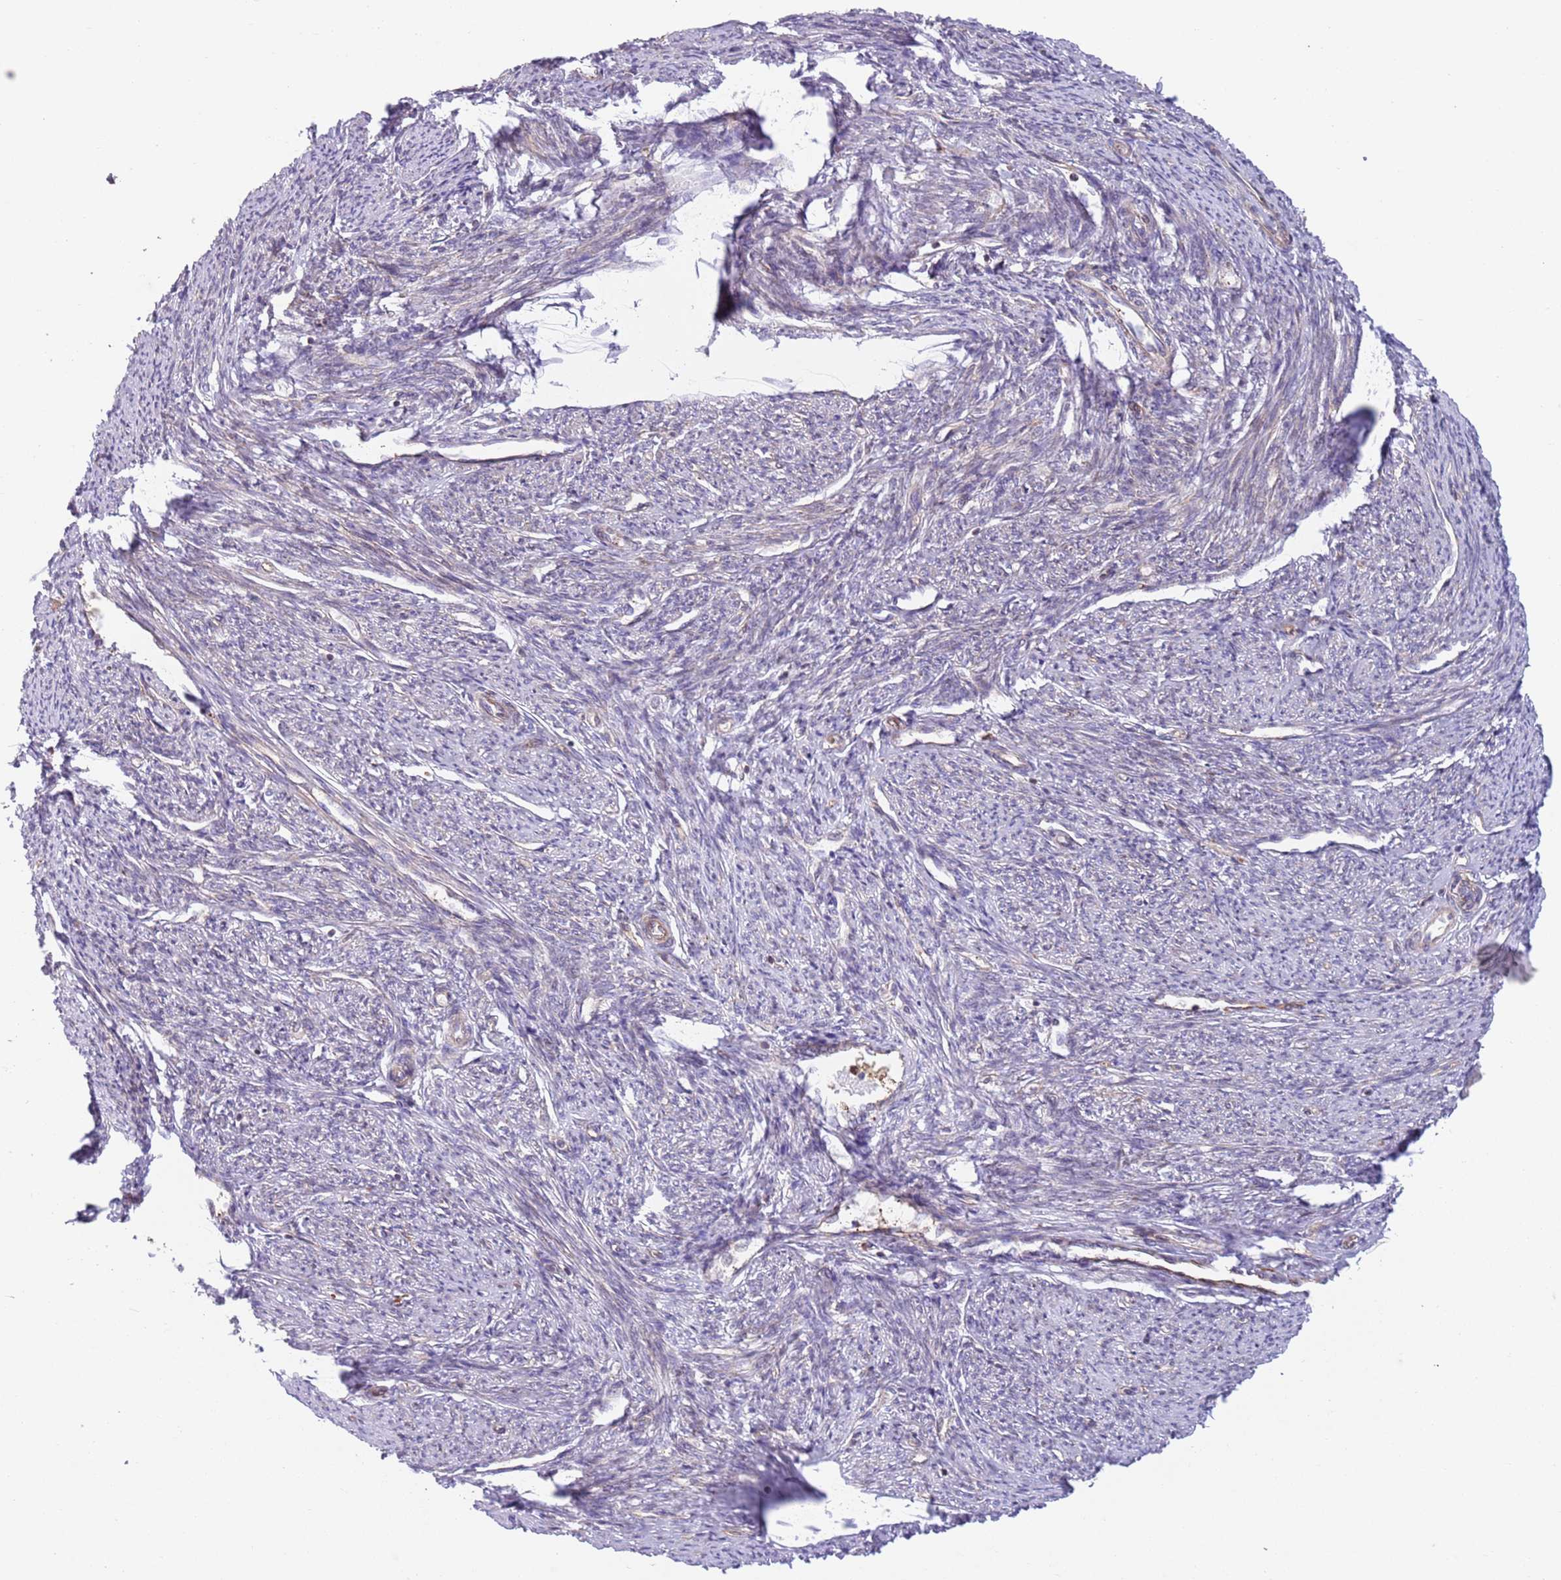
{"staining": {"intensity": "moderate", "quantity": "25%-75%", "location": "cytoplasmic/membranous"}, "tissue": "smooth muscle", "cell_type": "Smooth muscle cells", "image_type": "normal", "snomed": [{"axis": "morphology", "description": "Normal tissue, NOS"}, {"axis": "topography", "description": "Smooth muscle"}, {"axis": "topography", "description": "Uterus"}], "caption": "Benign smooth muscle was stained to show a protein in brown. There is medium levels of moderate cytoplasmic/membranous staining in approximately 25%-75% of smooth muscle cells.", "gene": "ZMYM5", "patient": {"sex": "female", "age": 59}}